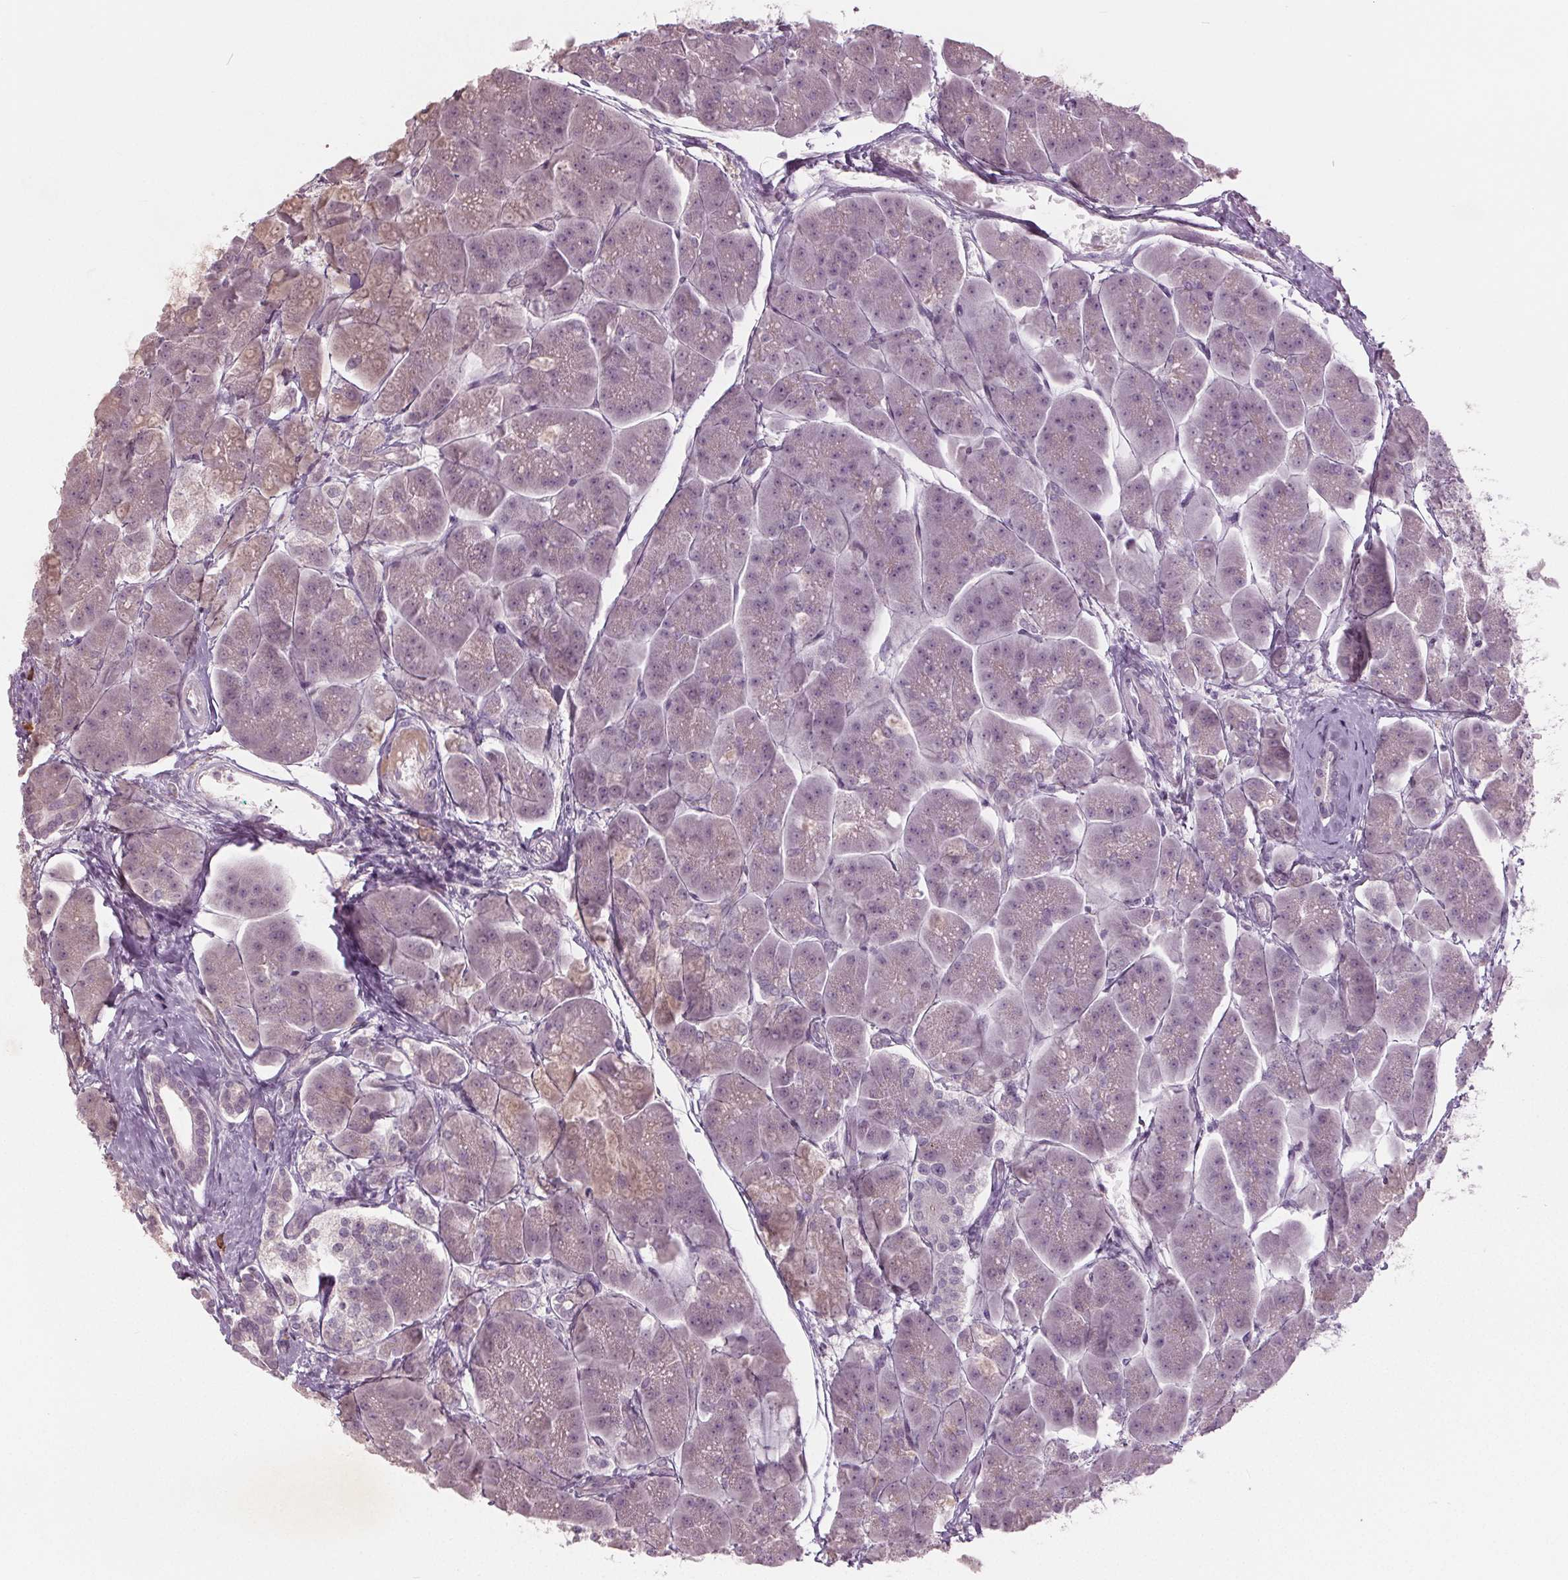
{"staining": {"intensity": "negative", "quantity": "none", "location": "none"}, "tissue": "pancreas", "cell_type": "Exocrine glandular cells", "image_type": "normal", "snomed": [{"axis": "morphology", "description": "Normal tissue, NOS"}, {"axis": "topography", "description": "Adipose tissue"}, {"axis": "topography", "description": "Pancreas"}, {"axis": "topography", "description": "Peripheral nerve tissue"}], "caption": "Micrograph shows no protein positivity in exocrine glandular cells of unremarkable pancreas. (Brightfield microscopy of DAB IHC at high magnification).", "gene": "CXCL16", "patient": {"sex": "female", "age": 58}}